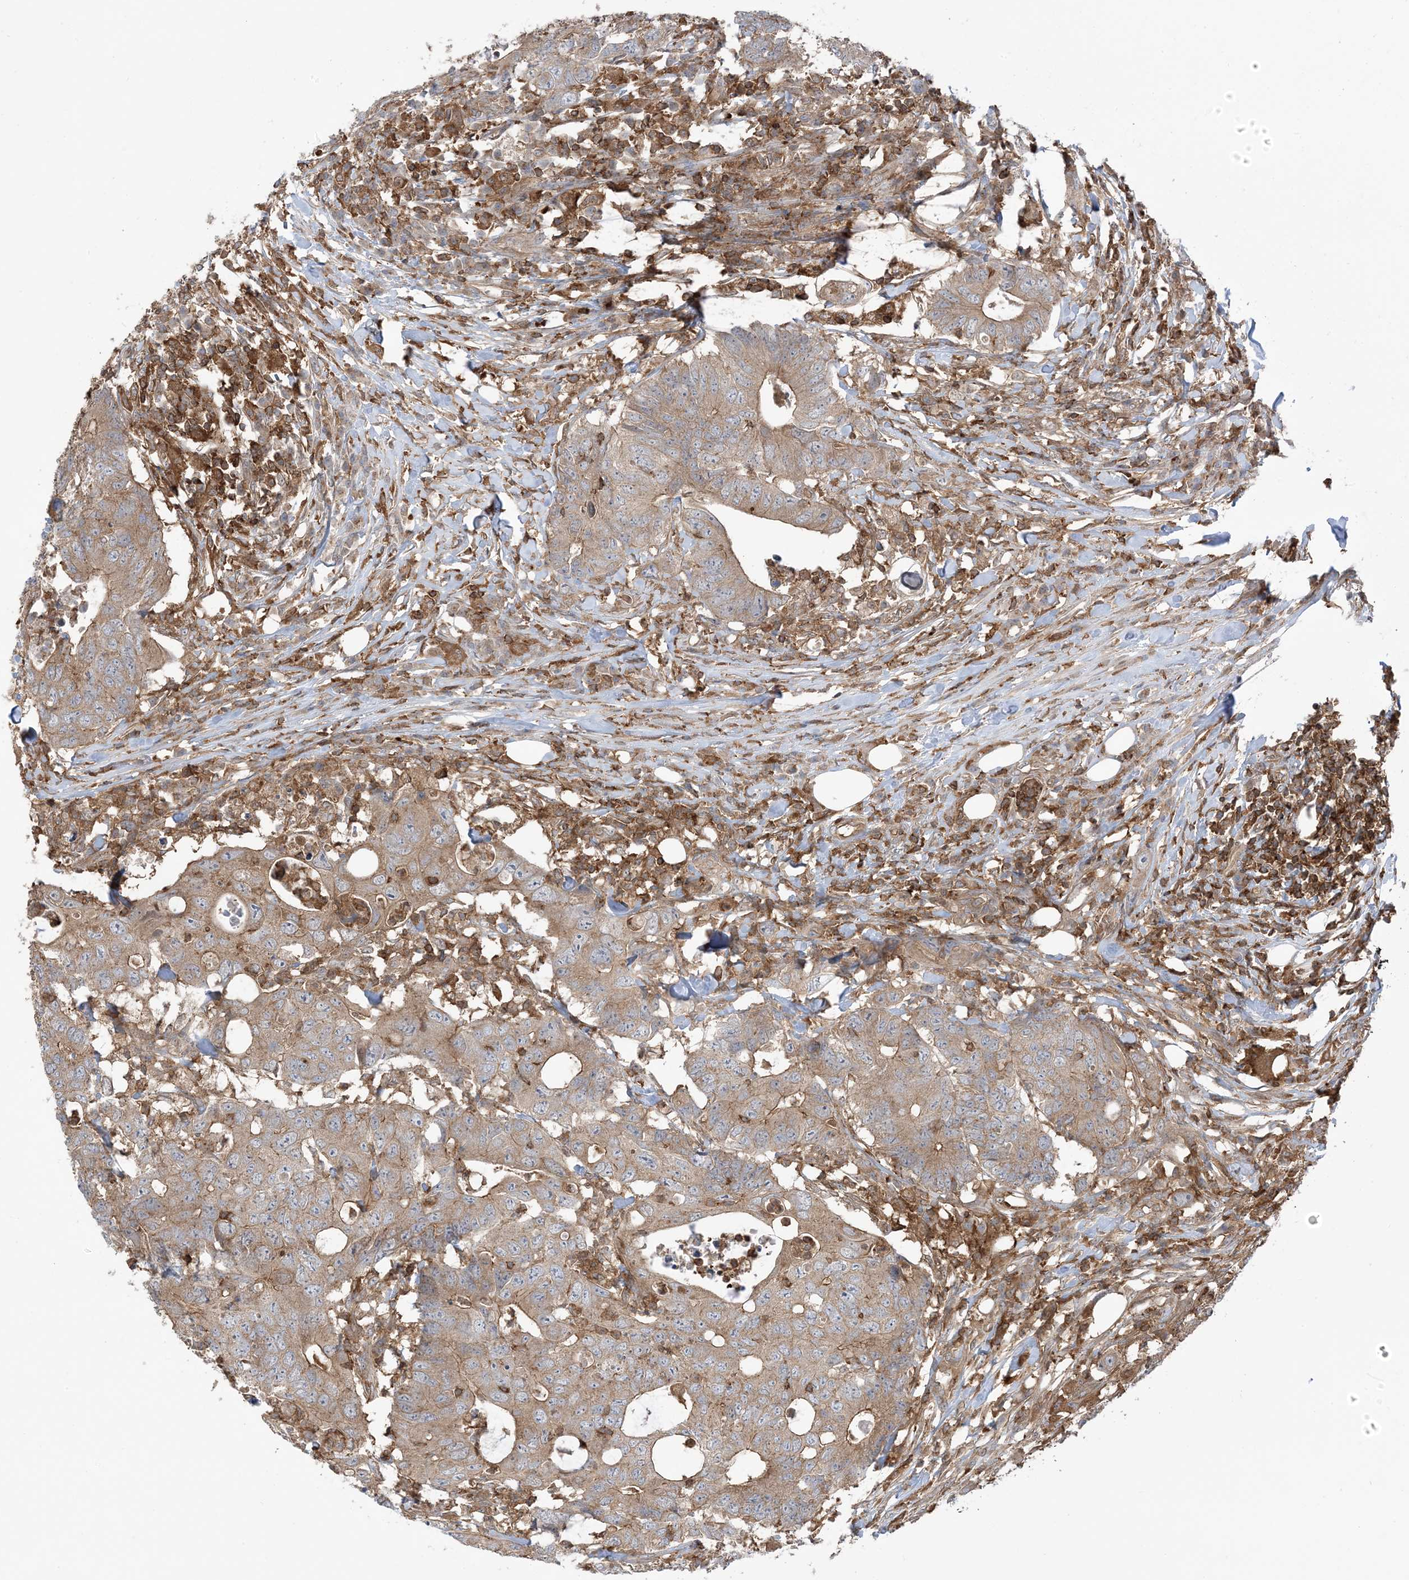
{"staining": {"intensity": "moderate", "quantity": ">75%", "location": "cytoplasmic/membranous"}, "tissue": "colorectal cancer", "cell_type": "Tumor cells", "image_type": "cancer", "snomed": [{"axis": "morphology", "description": "Adenocarcinoma, NOS"}, {"axis": "topography", "description": "Colon"}], "caption": "Immunohistochemistry of adenocarcinoma (colorectal) demonstrates medium levels of moderate cytoplasmic/membranous expression in about >75% of tumor cells.", "gene": "CAPZB", "patient": {"sex": "male", "age": 71}}